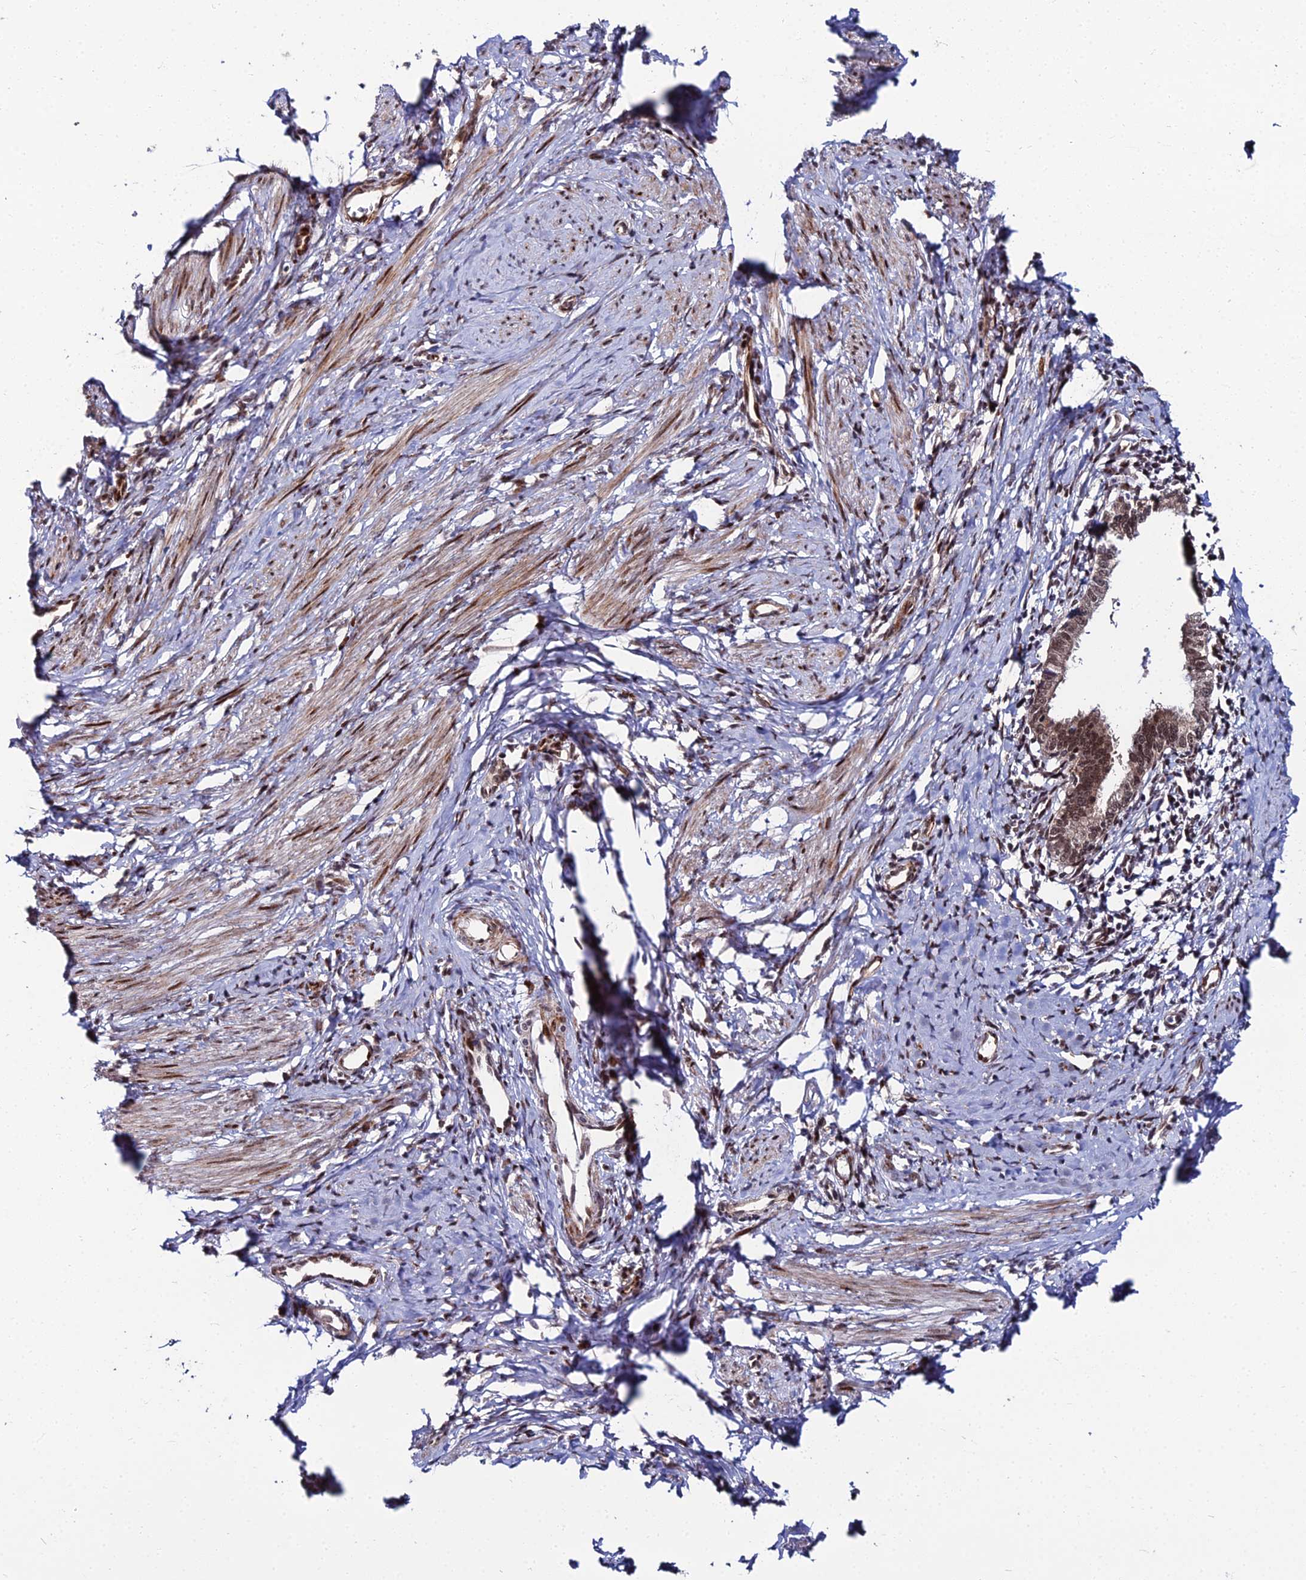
{"staining": {"intensity": "moderate", "quantity": ">75%", "location": "nuclear"}, "tissue": "cervical cancer", "cell_type": "Tumor cells", "image_type": "cancer", "snomed": [{"axis": "morphology", "description": "Adenocarcinoma, NOS"}, {"axis": "topography", "description": "Cervix"}], "caption": "There is medium levels of moderate nuclear expression in tumor cells of adenocarcinoma (cervical), as demonstrated by immunohistochemical staining (brown color).", "gene": "ZNF668", "patient": {"sex": "female", "age": 36}}